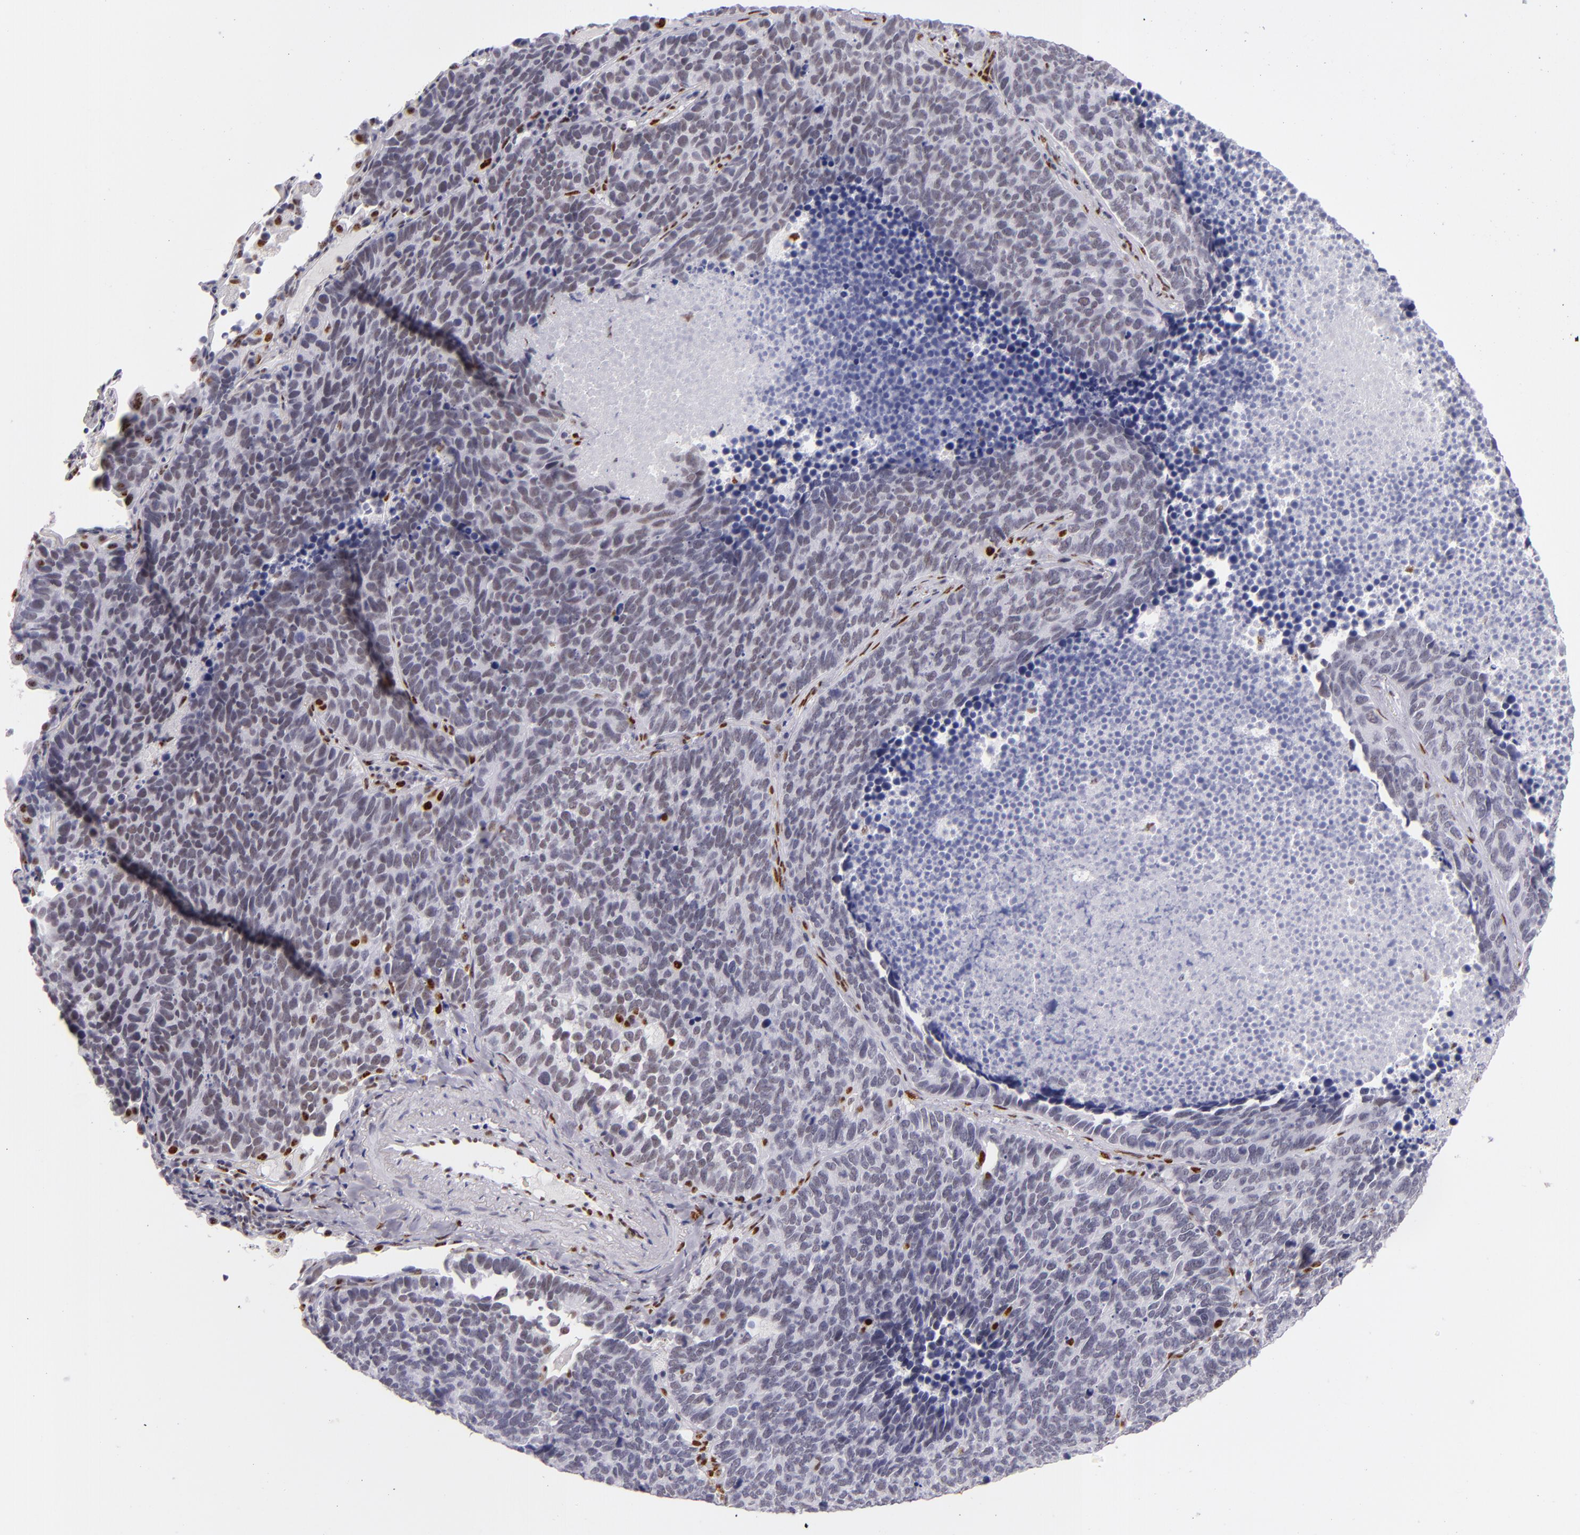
{"staining": {"intensity": "negative", "quantity": "none", "location": "none"}, "tissue": "lung cancer", "cell_type": "Tumor cells", "image_type": "cancer", "snomed": [{"axis": "morphology", "description": "Neoplasm, malignant, NOS"}, {"axis": "topography", "description": "Lung"}], "caption": "IHC of lung cancer (neoplasm (malignant)) displays no positivity in tumor cells. (DAB immunohistochemistry (IHC), high magnification).", "gene": "TOP3A", "patient": {"sex": "female", "age": 75}}